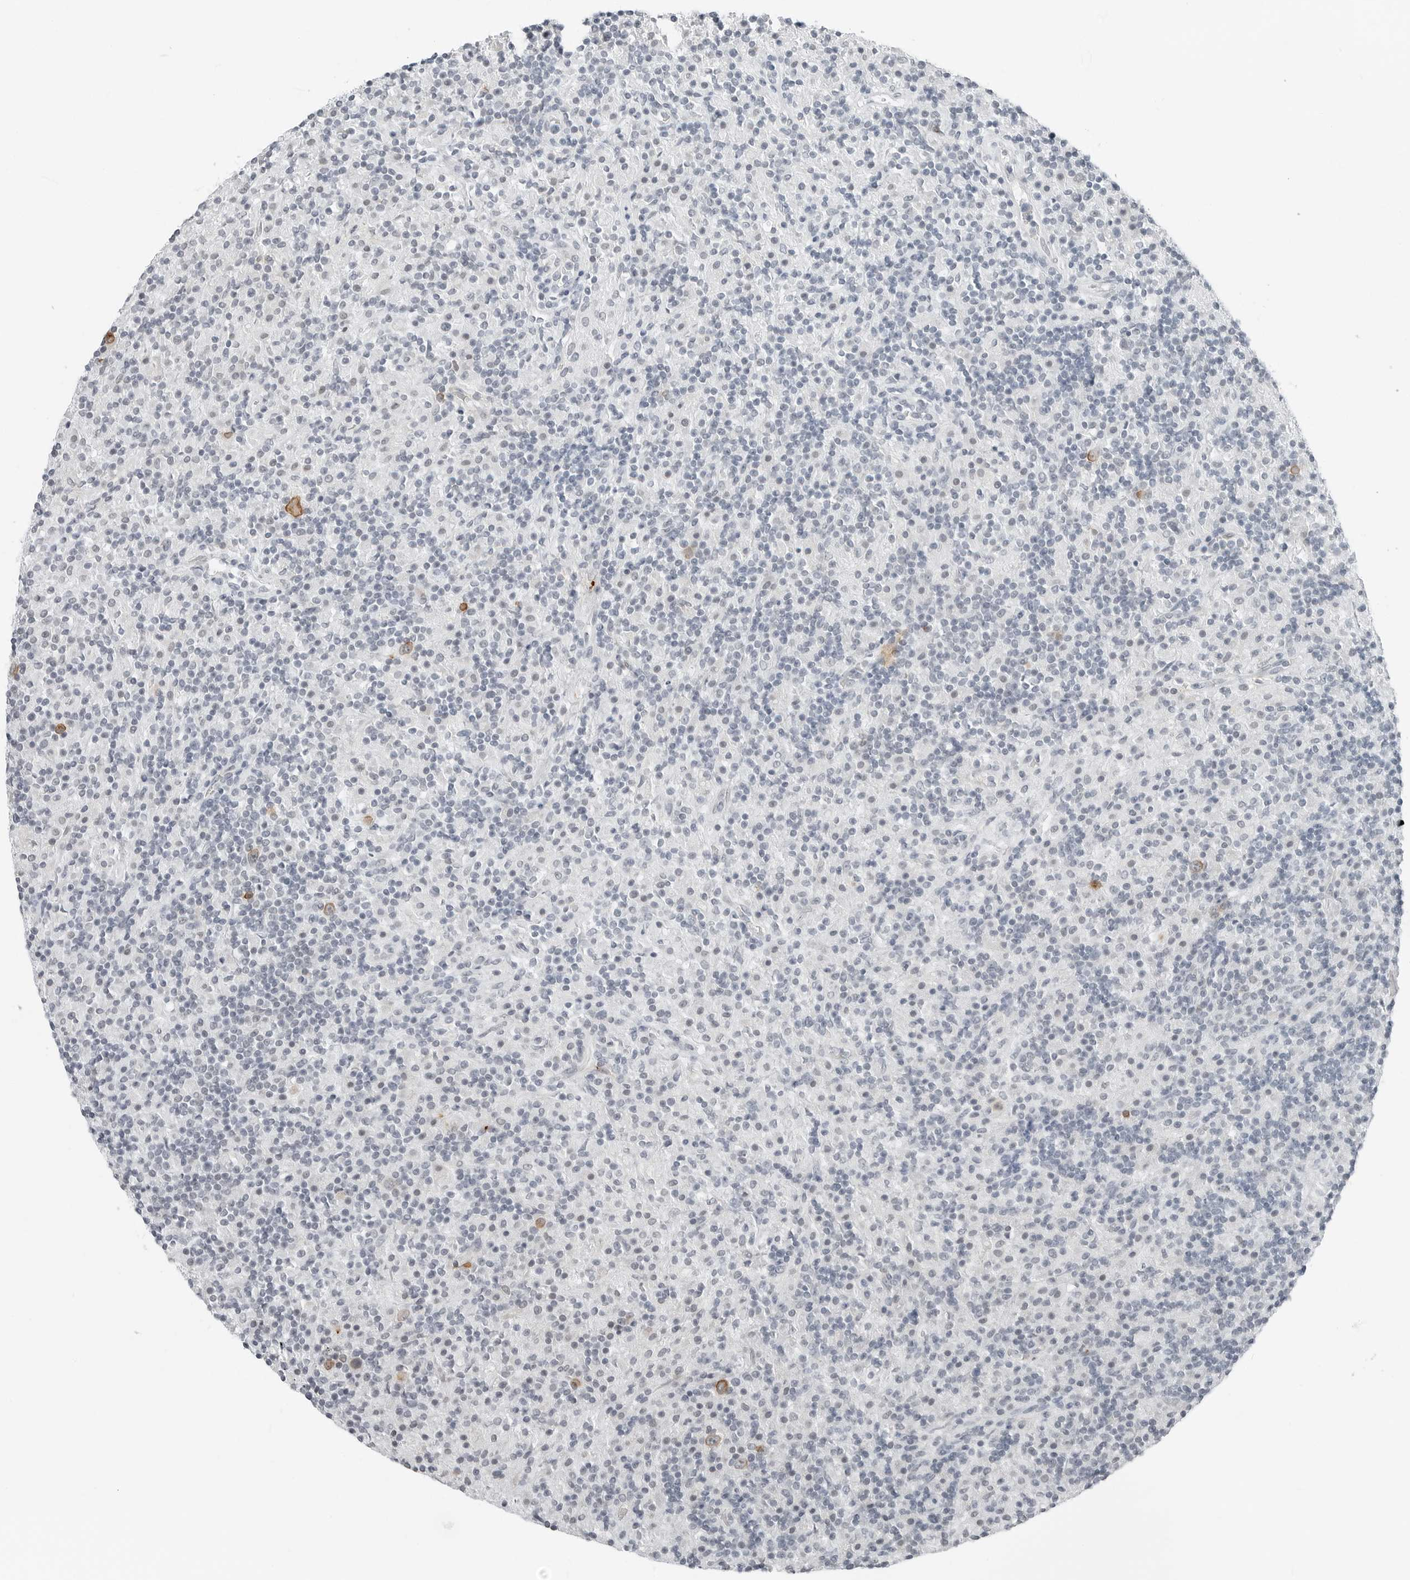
{"staining": {"intensity": "negative", "quantity": "none", "location": "none"}, "tissue": "lymphoma", "cell_type": "Tumor cells", "image_type": "cancer", "snomed": [{"axis": "morphology", "description": "Hodgkin's disease, NOS"}, {"axis": "topography", "description": "Lymph node"}], "caption": "This photomicrograph is of lymphoma stained with immunohistochemistry (IHC) to label a protein in brown with the nuclei are counter-stained blue. There is no positivity in tumor cells. Brightfield microscopy of IHC stained with DAB (brown) and hematoxylin (blue), captured at high magnification.", "gene": "XIRP1", "patient": {"sex": "male", "age": 70}}